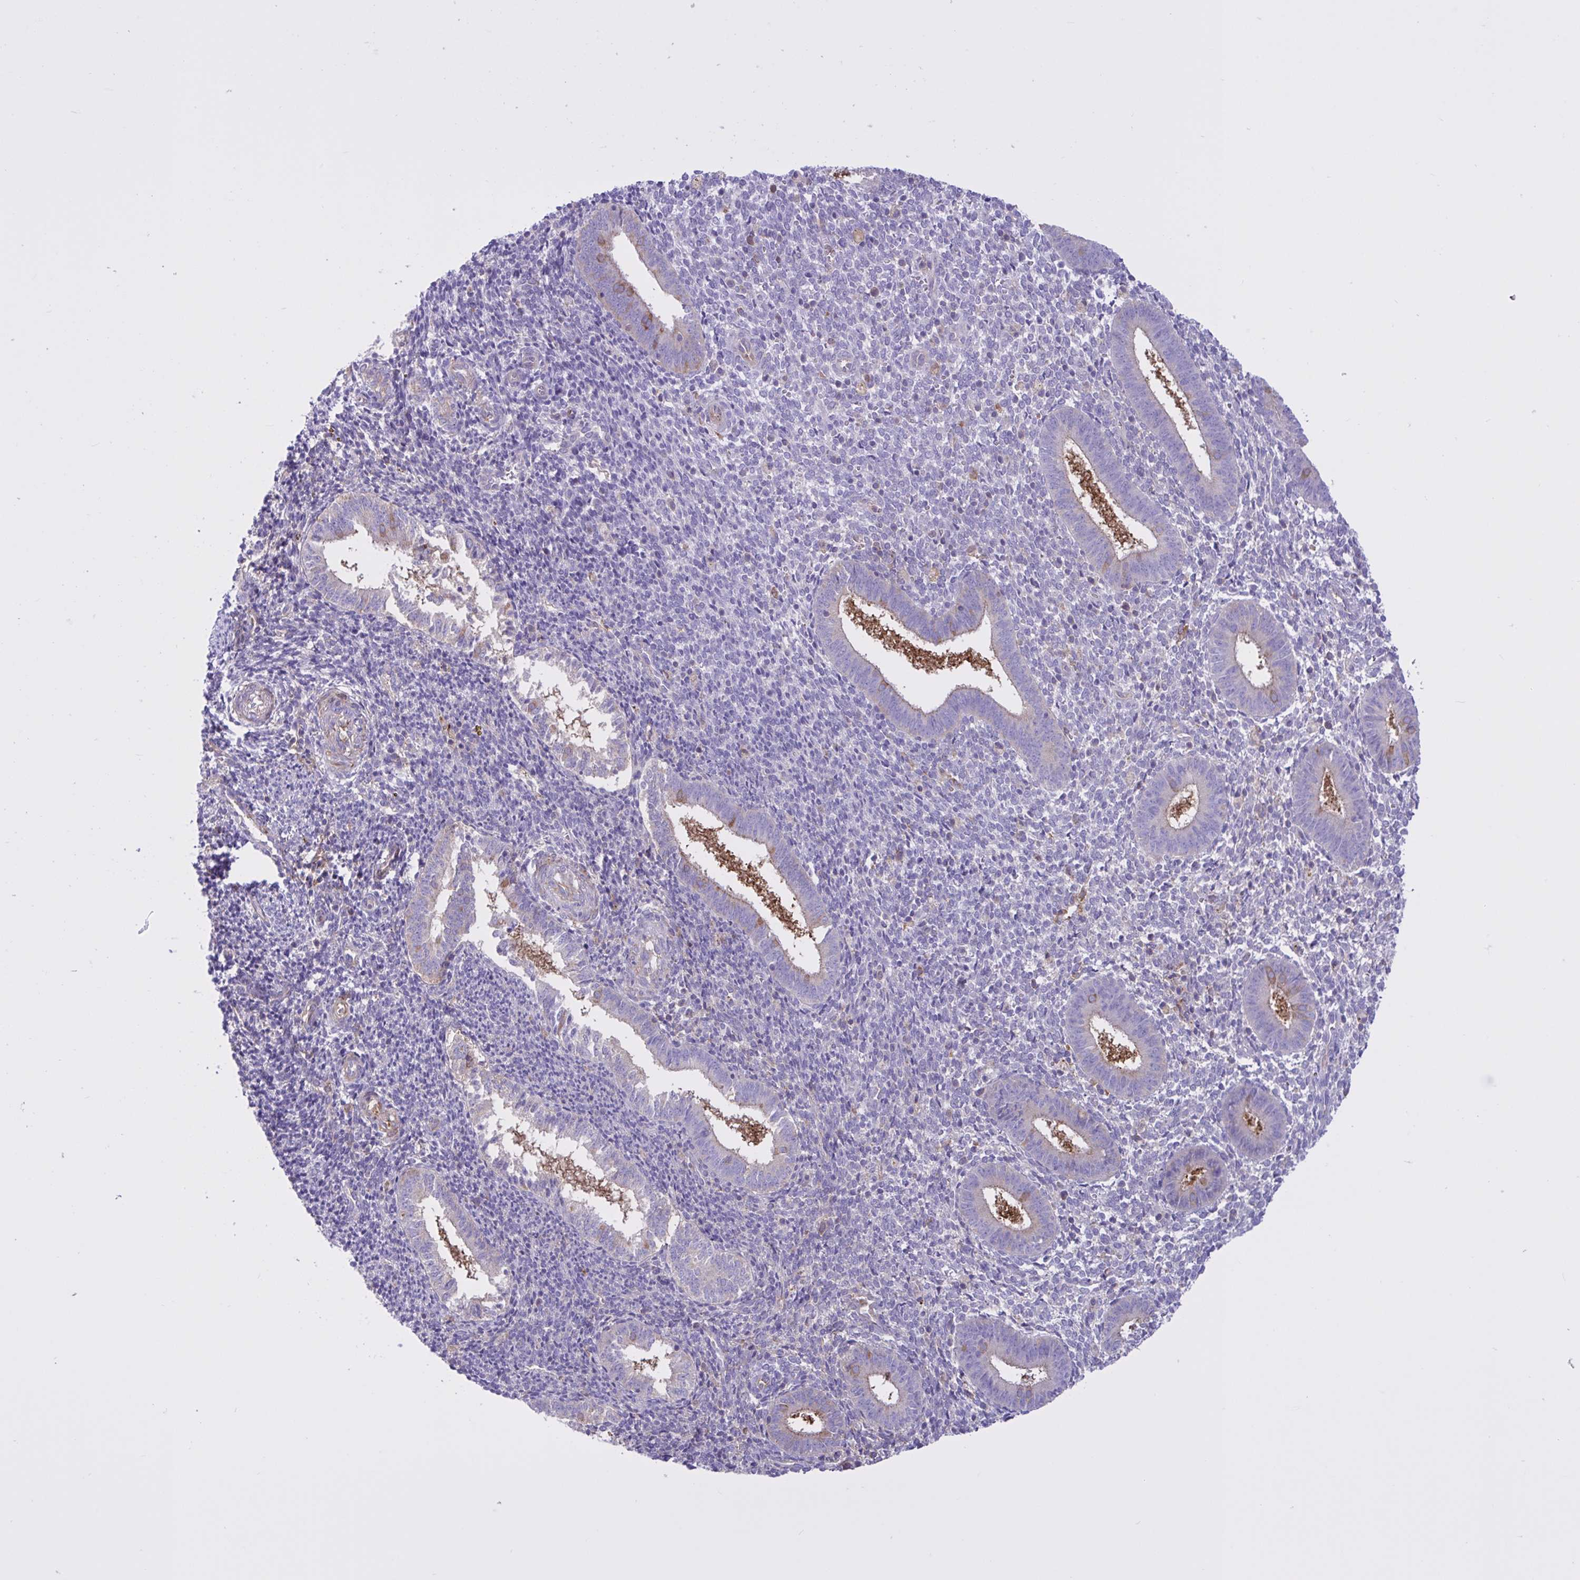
{"staining": {"intensity": "weak", "quantity": "<25%", "location": "cytoplasmic/membranous"}, "tissue": "endometrium", "cell_type": "Cells in endometrial stroma", "image_type": "normal", "snomed": [{"axis": "morphology", "description": "Normal tissue, NOS"}, {"axis": "topography", "description": "Endometrium"}], "caption": "An immunohistochemistry photomicrograph of benign endometrium is shown. There is no staining in cells in endometrial stroma of endometrium. (Immunohistochemistry, brightfield microscopy, high magnification).", "gene": "OR51M1", "patient": {"sex": "female", "age": 25}}